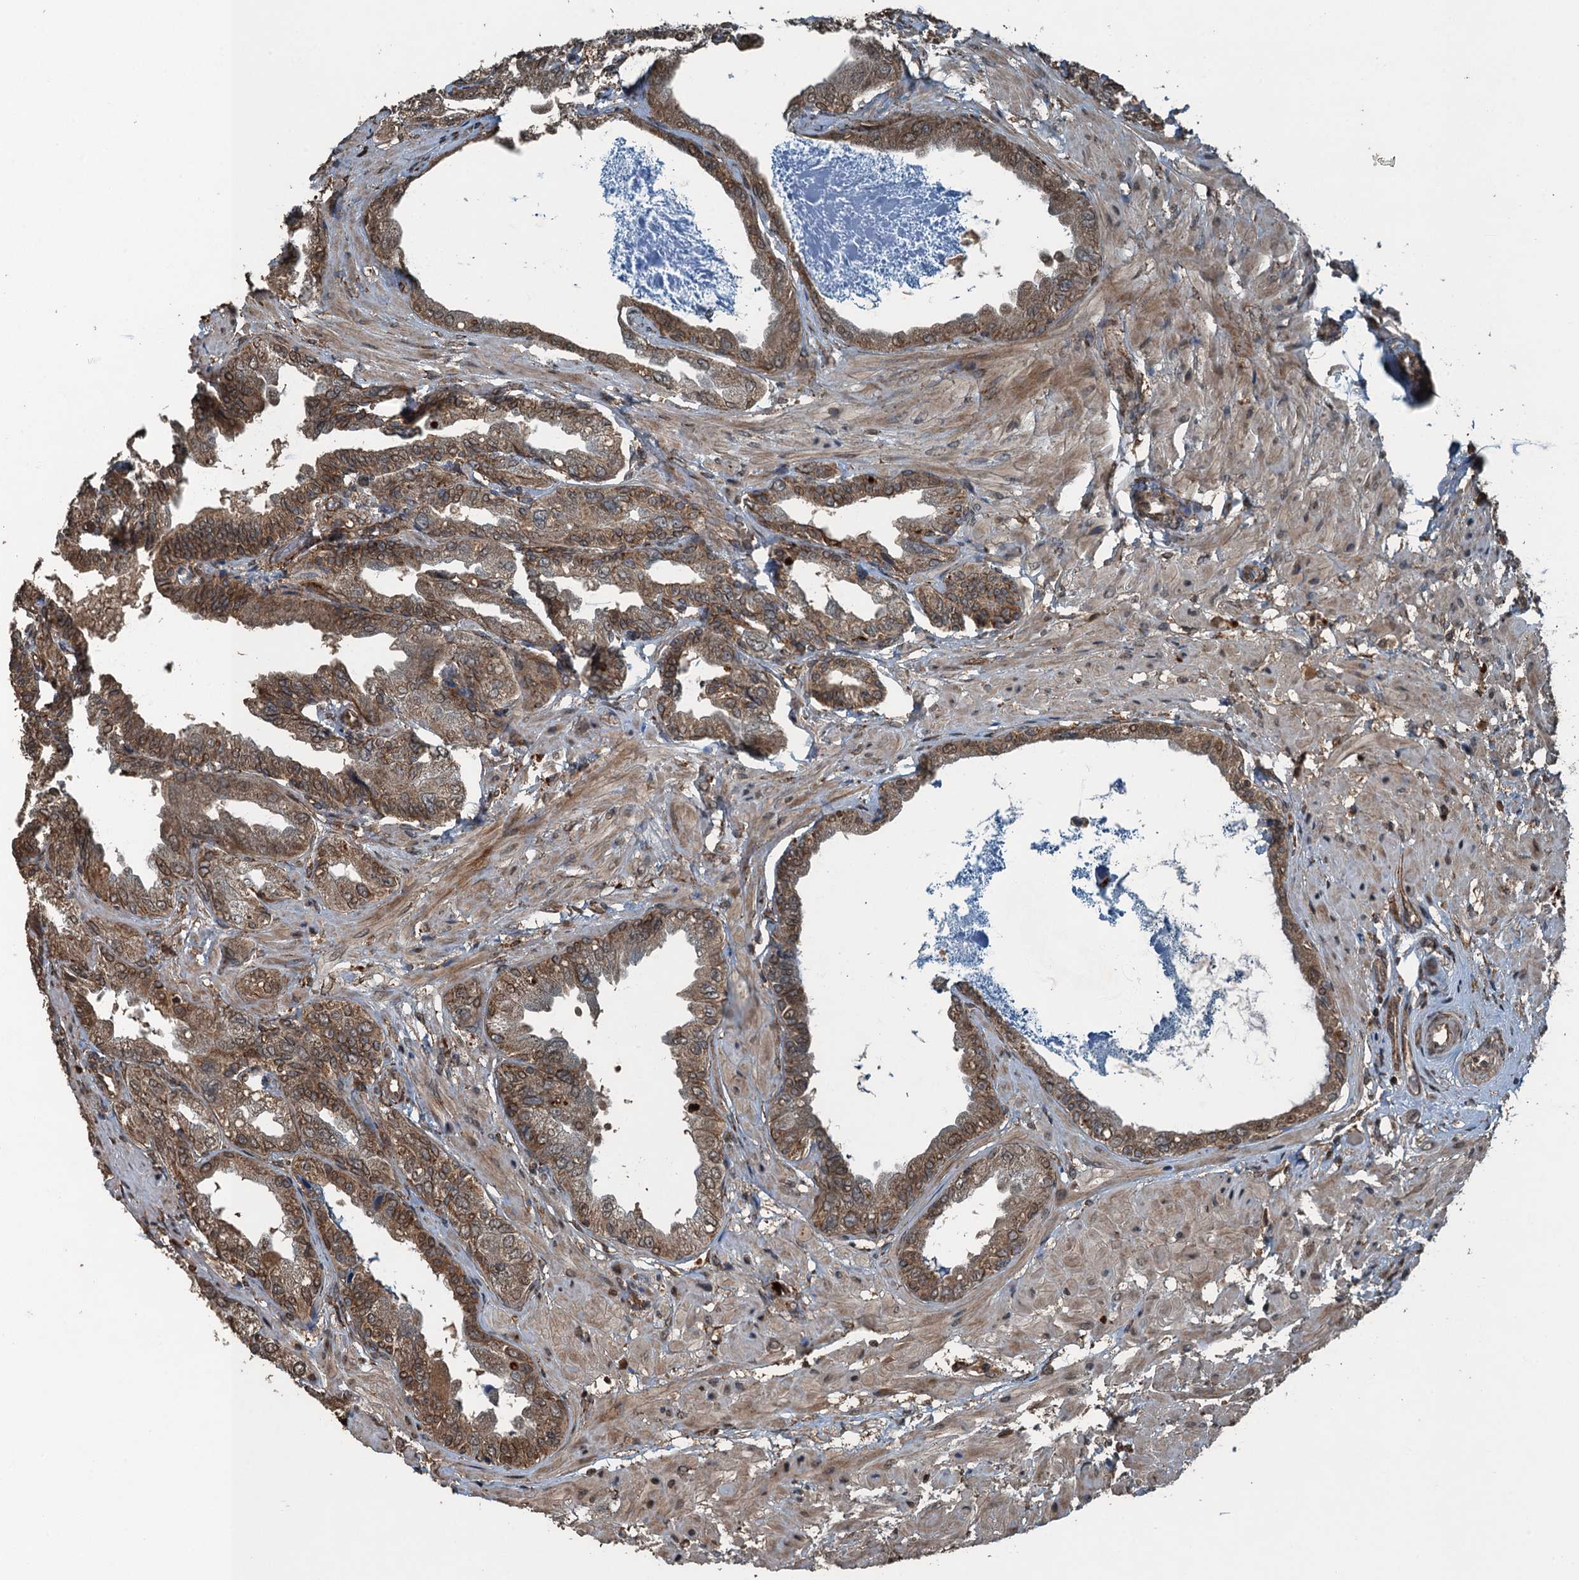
{"staining": {"intensity": "moderate", "quantity": ">75%", "location": "cytoplasmic/membranous,nuclear"}, "tissue": "seminal vesicle", "cell_type": "Glandular cells", "image_type": "normal", "snomed": [{"axis": "morphology", "description": "Normal tissue, NOS"}, {"axis": "topography", "description": "Seminal veicle"}], "caption": "Protein positivity by immunohistochemistry (IHC) demonstrates moderate cytoplasmic/membranous,nuclear positivity in about >75% of glandular cells in benign seminal vesicle.", "gene": "TCTN1", "patient": {"sex": "male", "age": 63}}